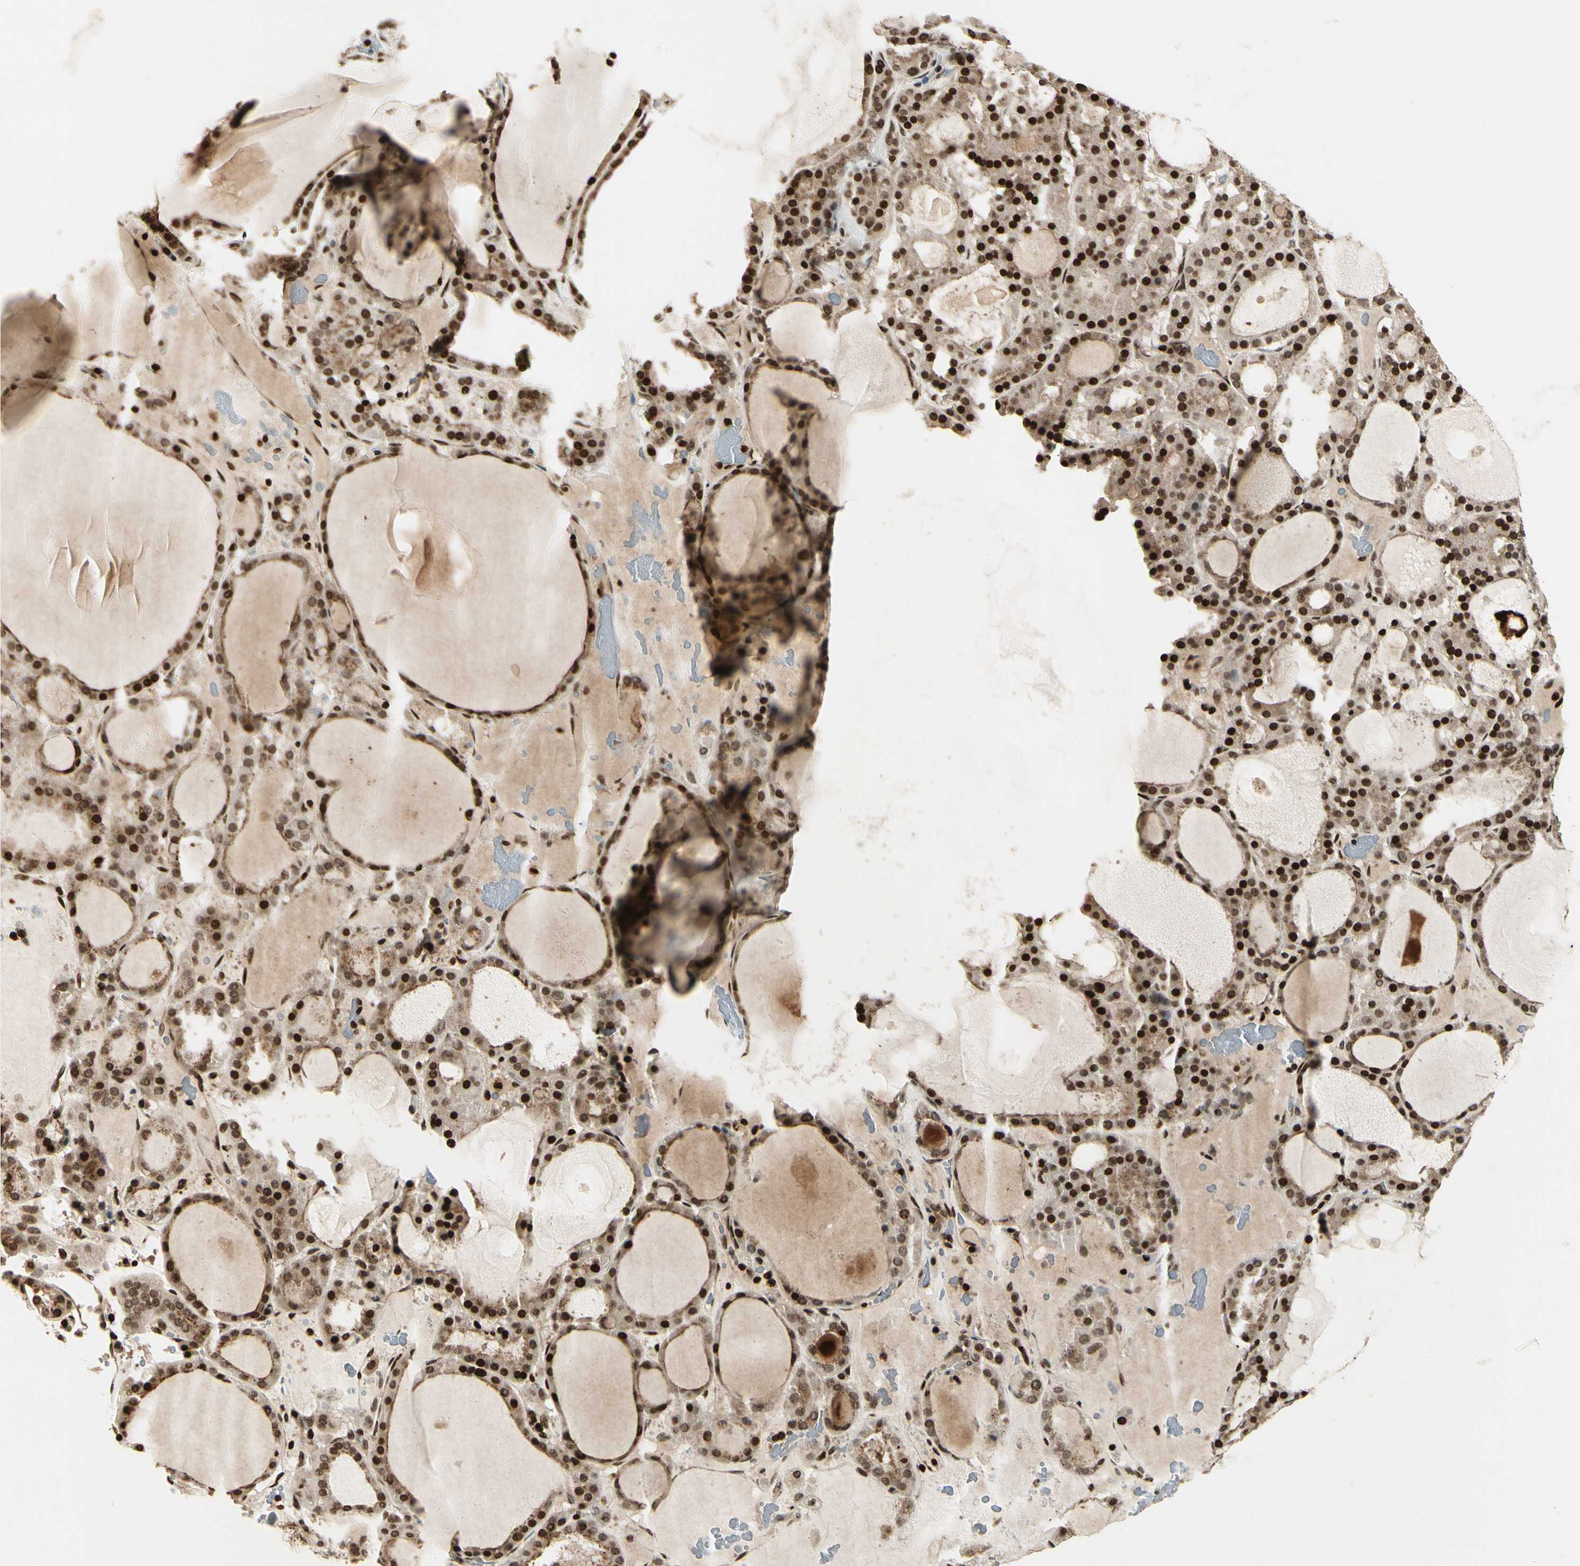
{"staining": {"intensity": "strong", "quantity": ">75%", "location": "cytoplasmic/membranous,nuclear"}, "tissue": "thyroid gland", "cell_type": "Glandular cells", "image_type": "normal", "snomed": [{"axis": "morphology", "description": "Normal tissue, NOS"}, {"axis": "morphology", "description": "Carcinoma, NOS"}, {"axis": "topography", "description": "Thyroid gland"}], "caption": "A photomicrograph showing strong cytoplasmic/membranous,nuclear staining in approximately >75% of glandular cells in normal thyroid gland, as visualized by brown immunohistochemical staining.", "gene": "TSHZ3", "patient": {"sex": "female", "age": 86}}